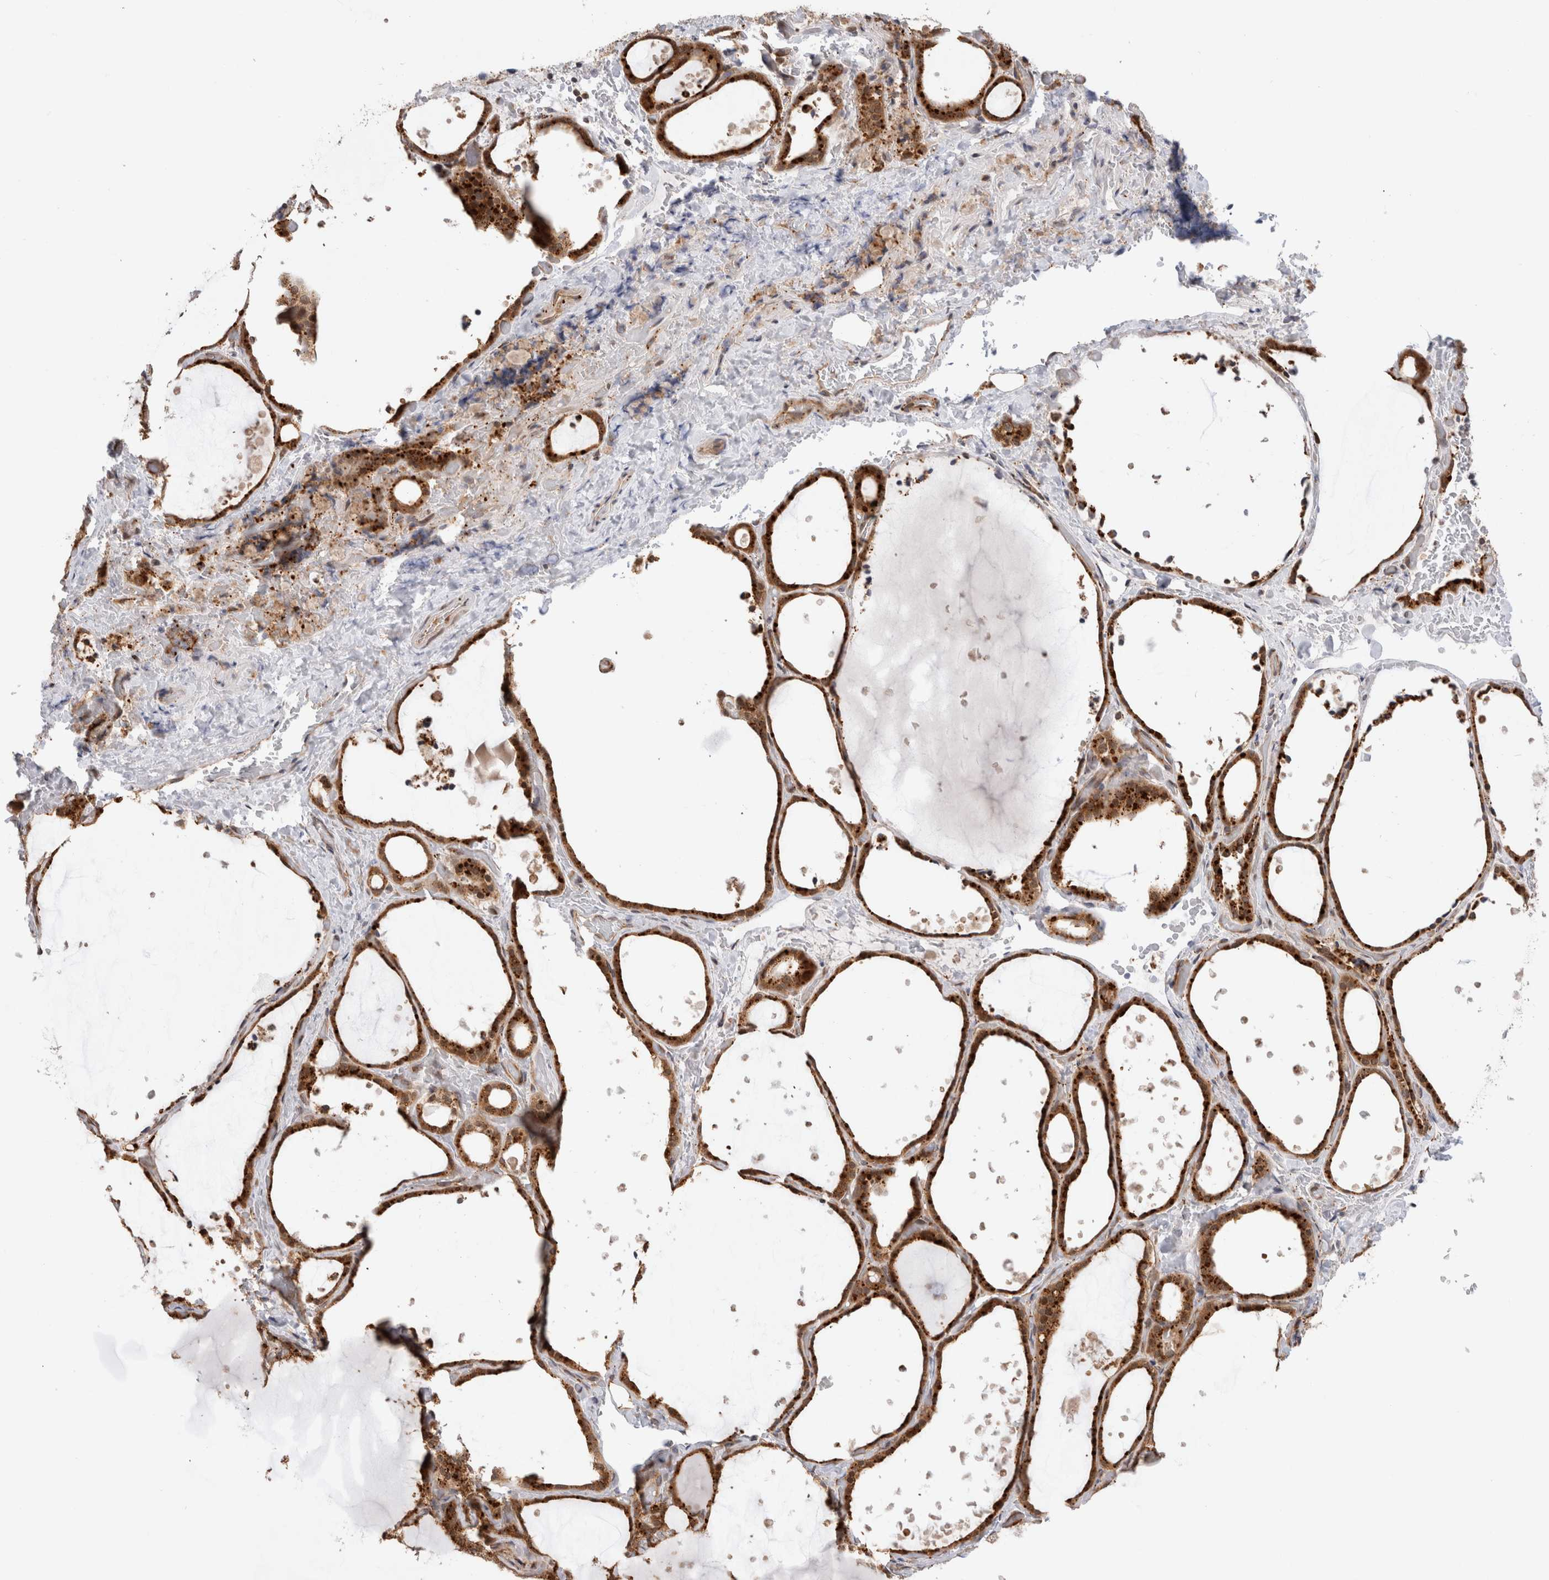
{"staining": {"intensity": "strong", "quantity": ">75%", "location": "cytoplasmic/membranous"}, "tissue": "thyroid gland", "cell_type": "Glandular cells", "image_type": "normal", "snomed": [{"axis": "morphology", "description": "Normal tissue, NOS"}, {"axis": "topography", "description": "Thyroid gland"}], "caption": "A photomicrograph showing strong cytoplasmic/membranous expression in approximately >75% of glandular cells in normal thyroid gland, as visualized by brown immunohistochemical staining.", "gene": "ACTL9", "patient": {"sex": "female", "age": 44}}